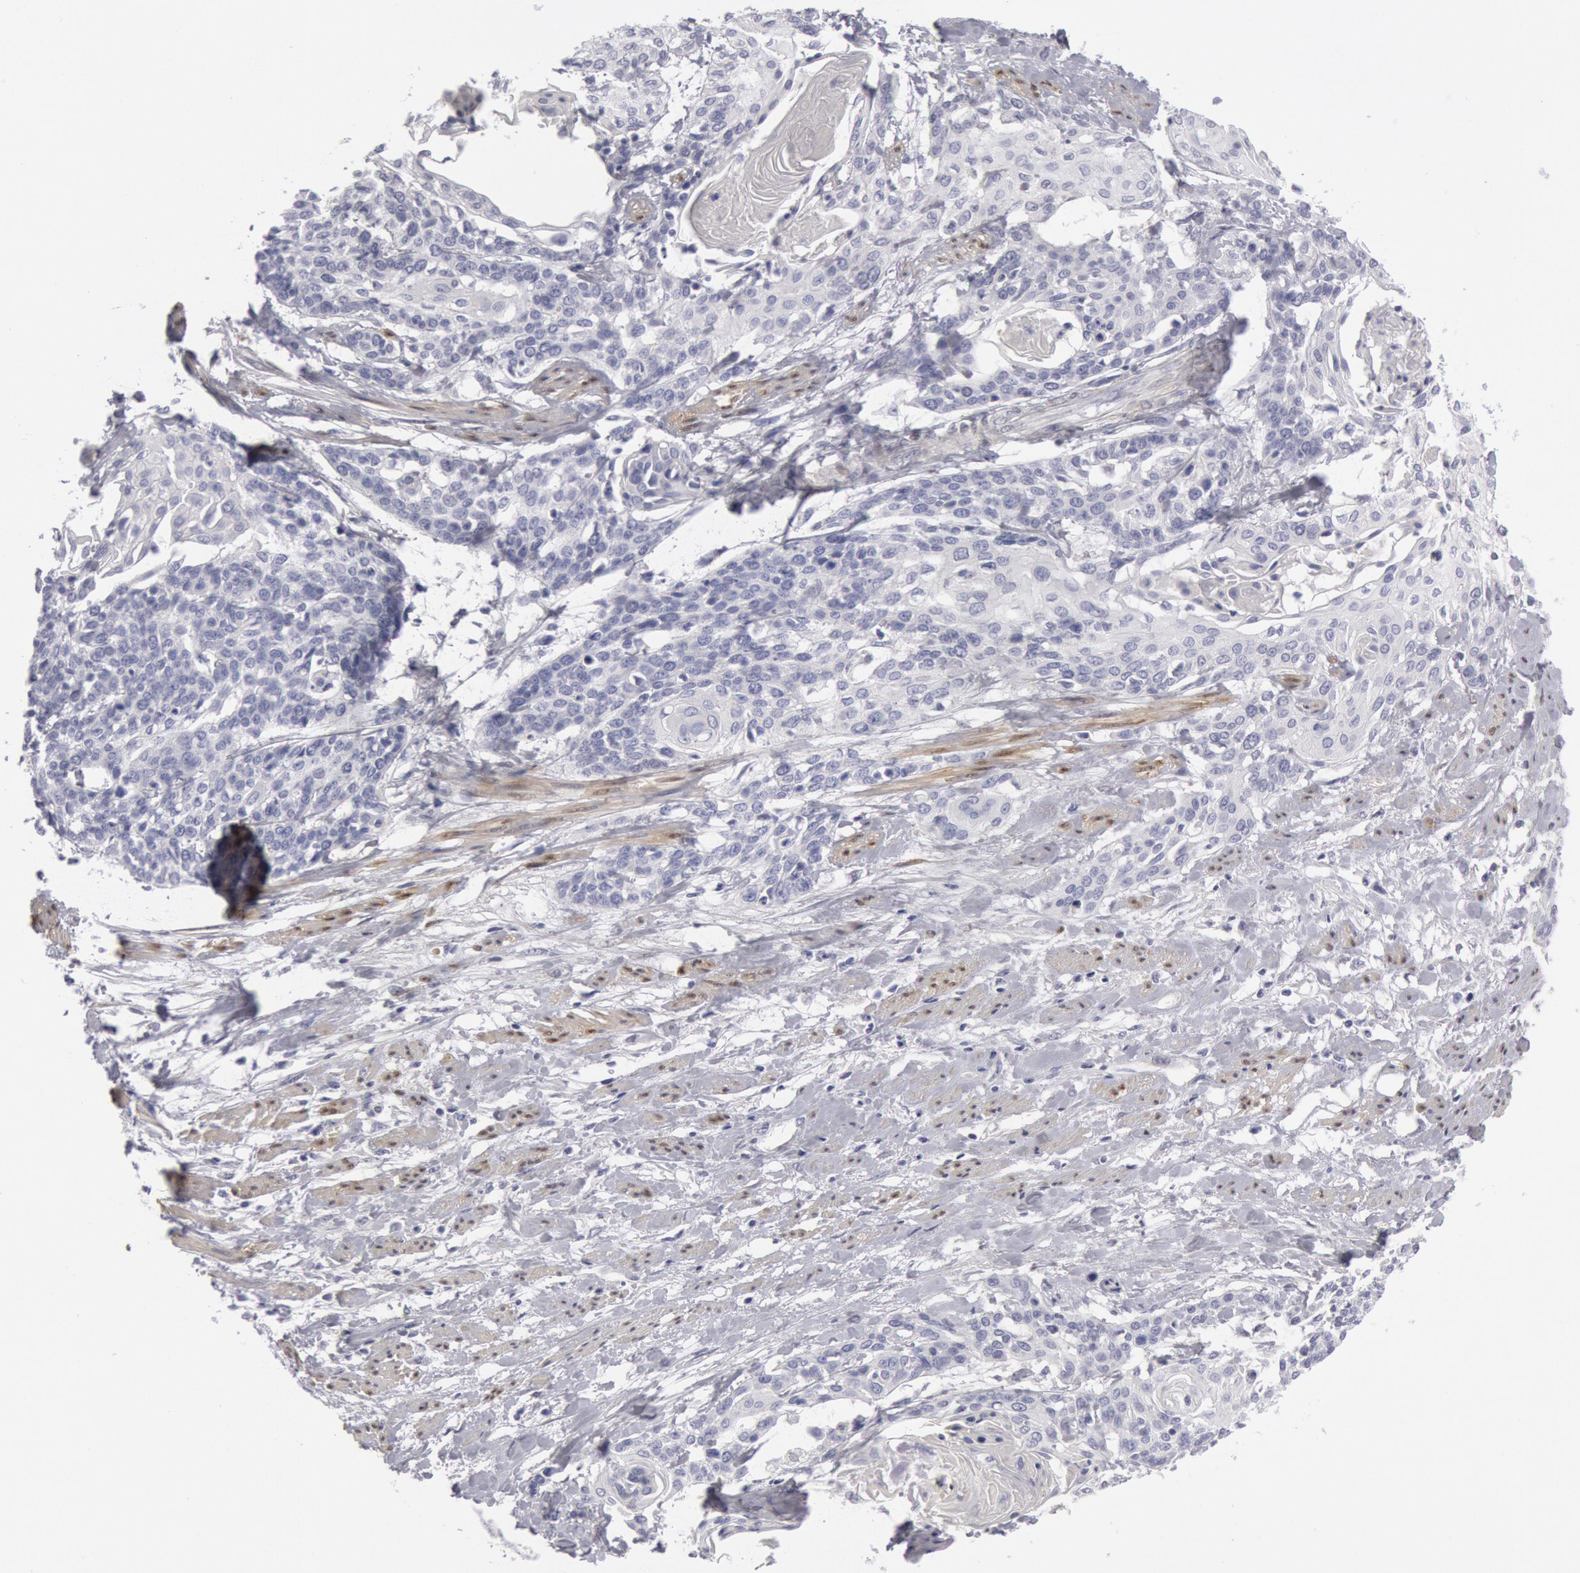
{"staining": {"intensity": "negative", "quantity": "none", "location": "none"}, "tissue": "cervical cancer", "cell_type": "Tumor cells", "image_type": "cancer", "snomed": [{"axis": "morphology", "description": "Squamous cell carcinoma, NOS"}, {"axis": "topography", "description": "Cervix"}], "caption": "Tumor cells show no significant protein expression in squamous cell carcinoma (cervical).", "gene": "FHL1", "patient": {"sex": "female", "age": 57}}